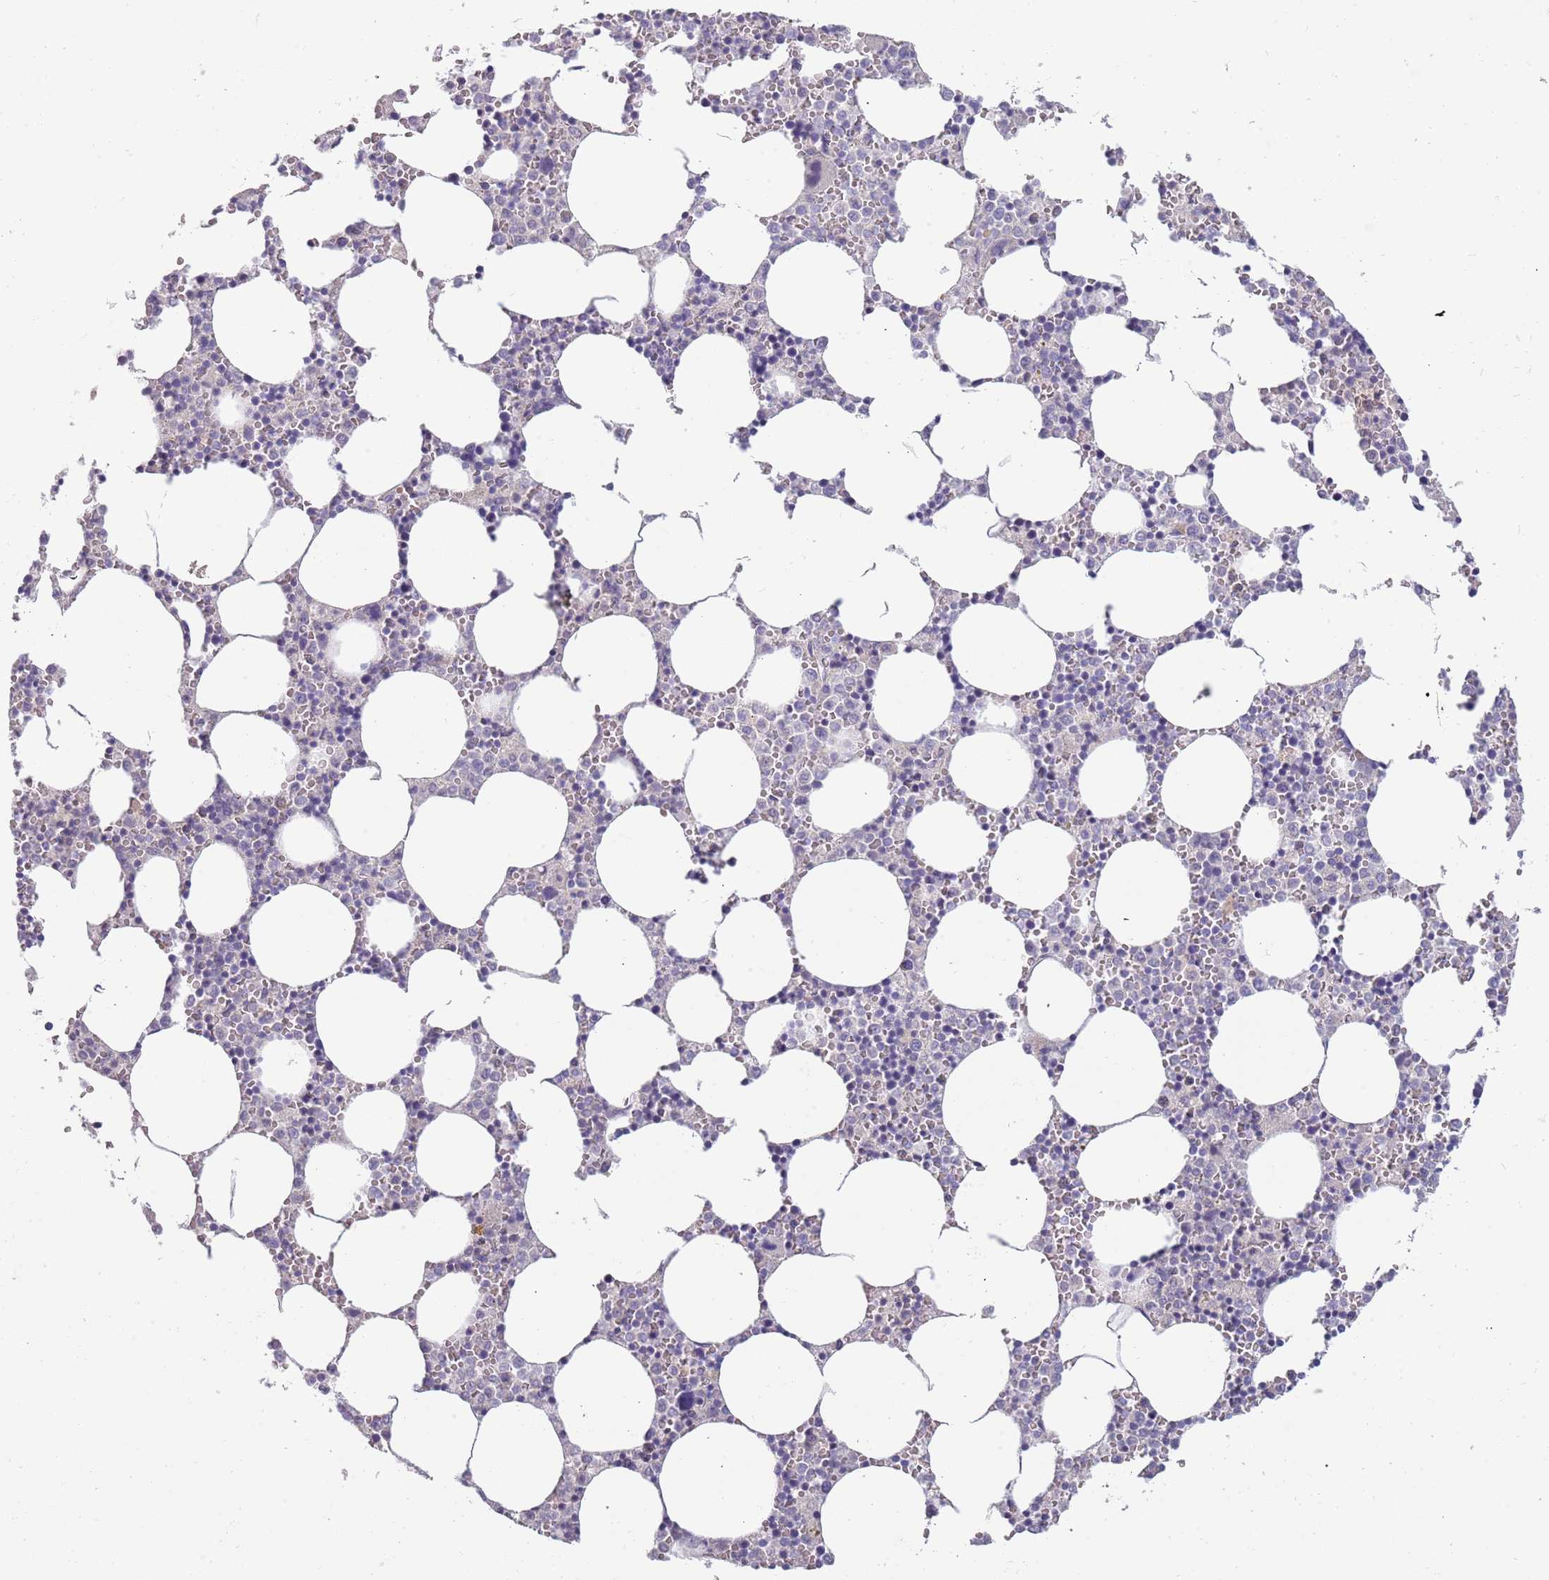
{"staining": {"intensity": "negative", "quantity": "none", "location": "none"}, "tissue": "bone marrow", "cell_type": "Hematopoietic cells", "image_type": "normal", "snomed": [{"axis": "morphology", "description": "Normal tissue, NOS"}, {"axis": "topography", "description": "Bone marrow"}], "caption": "Immunohistochemistry (IHC) of benign human bone marrow demonstrates no staining in hematopoietic cells.", "gene": "TNFRSF6B", "patient": {"sex": "female", "age": 64}}